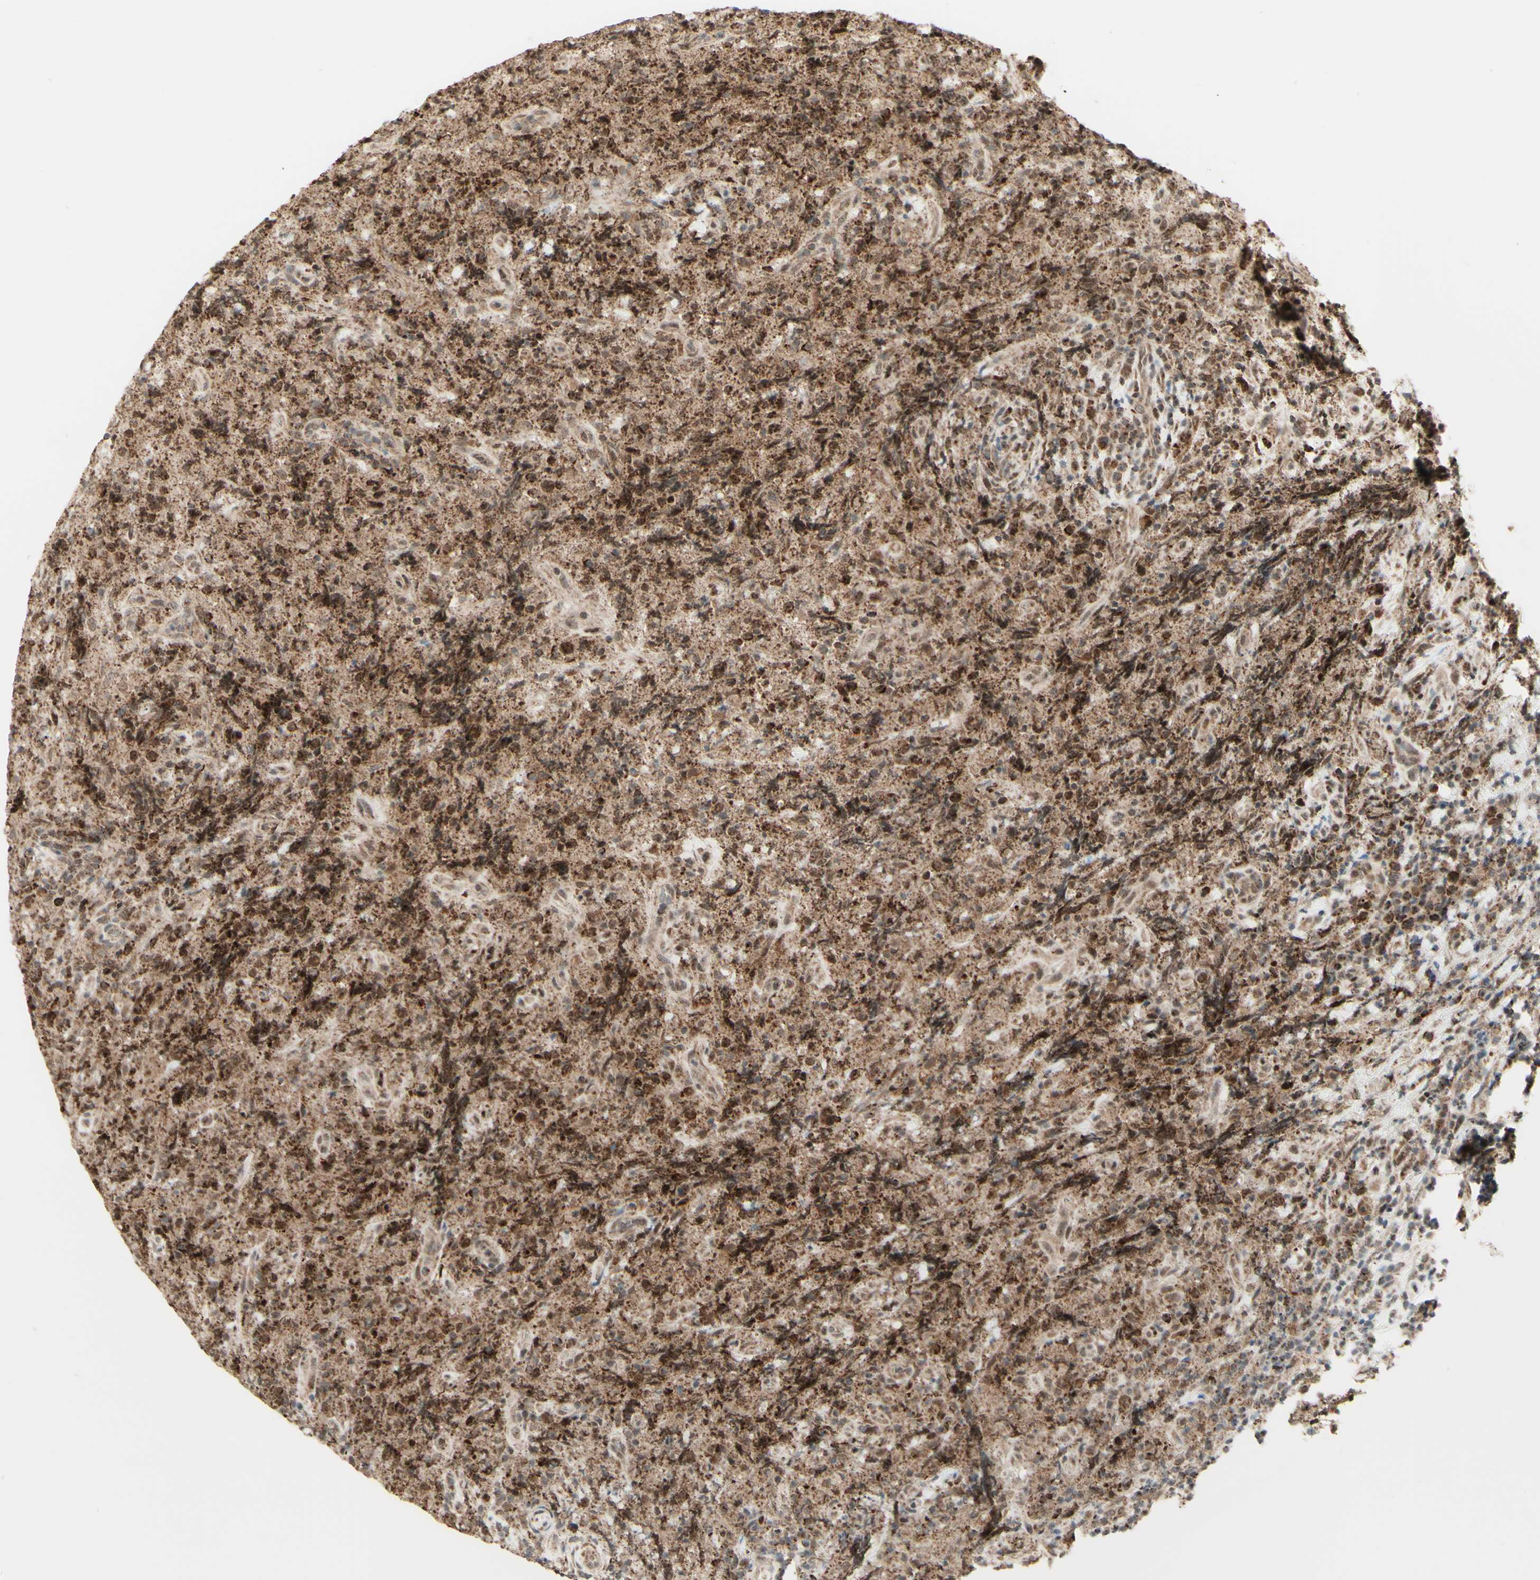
{"staining": {"intensity": "strong", "quantity": ">75%", "location": "cytoplasmic/membranous"}, "tissue": "lymphoma", "cell_type": "Tumor cells", "image_type": "cancer", "snomed": [{"axis": "morphology", "description": "Malignant lymphoma, non-Hodgkin's type, High grade"}, {"axis": "topography", "description": "Tonsil"}], "caption": "Lymphoma was stained to show a protein in brown. There is high levels of strong cytoplasmic/membranous staining in approximately >75% of tumor cells. The staining is performed using DAB brown chromogen to label protein expression. The nuclei are counter-stained blue using hematoxylin.", "gene": "DHRS3", "patient": {"sex": "female", "age": 36}}